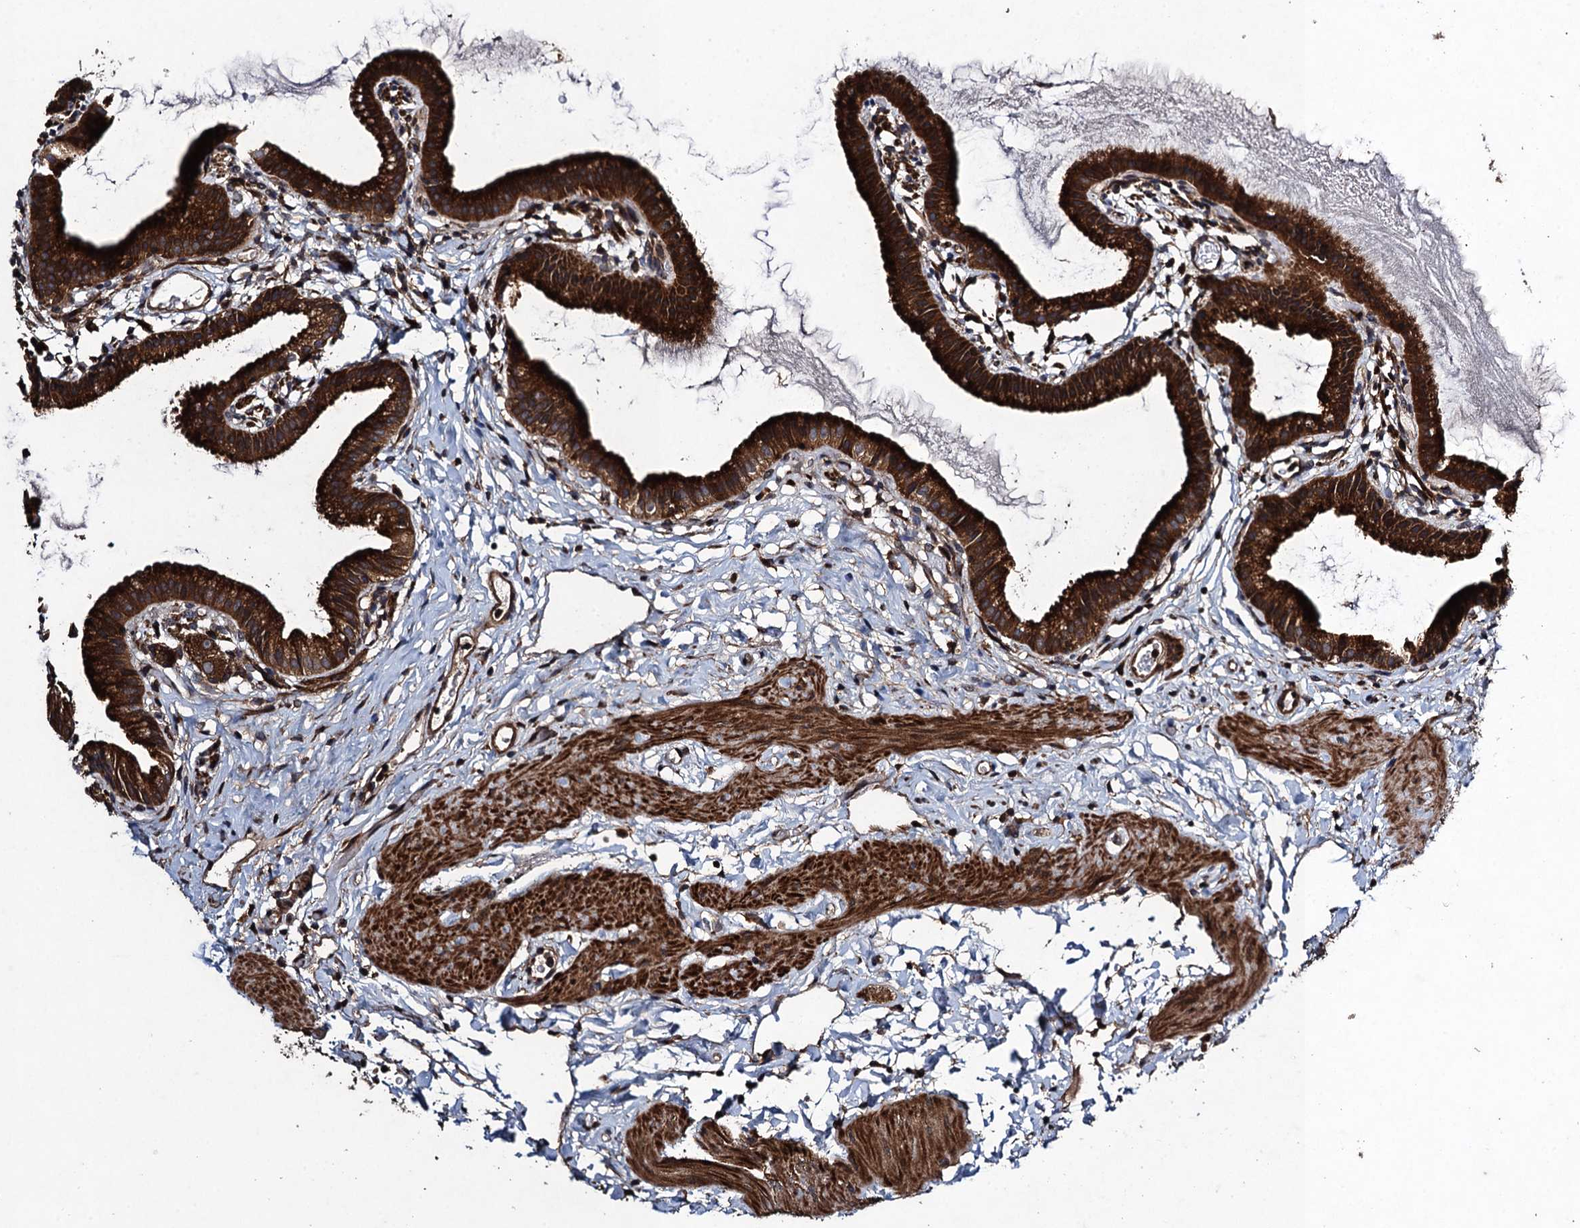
{"staining": {"intensity": "strong", "quantity": ">75%", "location": "cytoplasmic/membranous"}, "tissue": "gallbladder", "cell_type": "Glandular cells", "image_type": "normal", "snomed": [{"axis": "morphology", "description": "Normal tissue, NOS"}, {"axis": "topography", "description": "Gallbladder"}], "caption": "A brown stain labels strong cytoplasmic/membranous positivity of a protein in glandular cells of unremarkable human gallbladder. (DAB (3,3'-diaminobenzidine) IHC with brightfield microscopy, high magnification).", "gene": "CNTN5", "patient": {"sex": "female", "age": 46}}